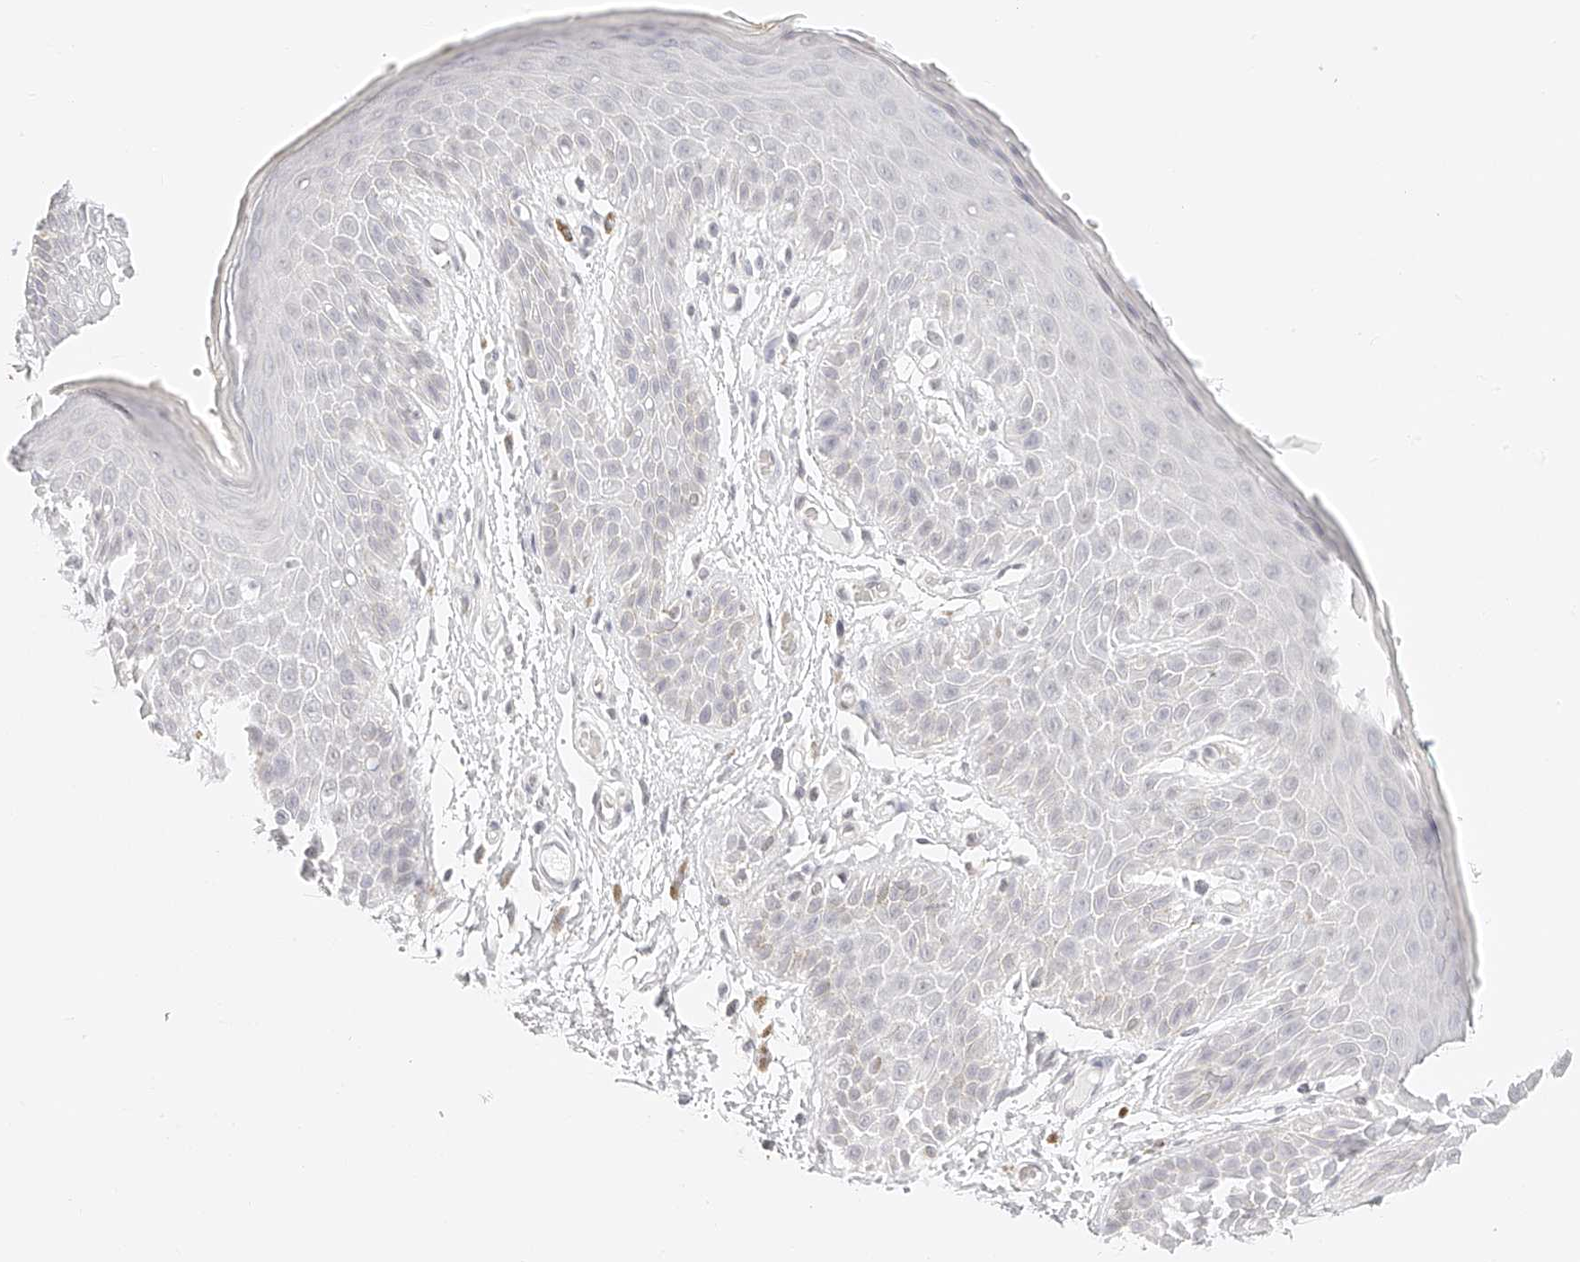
{"staining": {"intensity": "negative", "quantity": "none", "location": "none"}, "tissue": "skin", "cell_type": "Epidermal cells", "image_type": "normal", "snomed": [{"axis": "morphology", "description": "Normal tissue, NOS"}, {"axis": "topography", "description": "Anal"}], "caption": "DAB immunohistochemical staining of unremarkable human skin exhibits no significant staining in epidermal cells. The staining was performed using DAB to visualize the protein expression in brown, while the nuclei were stained in blue with hematoxylin (Magnification: 20x).", "gene": "ZFP69", "patient": {"sex": "male", "age": 74}}